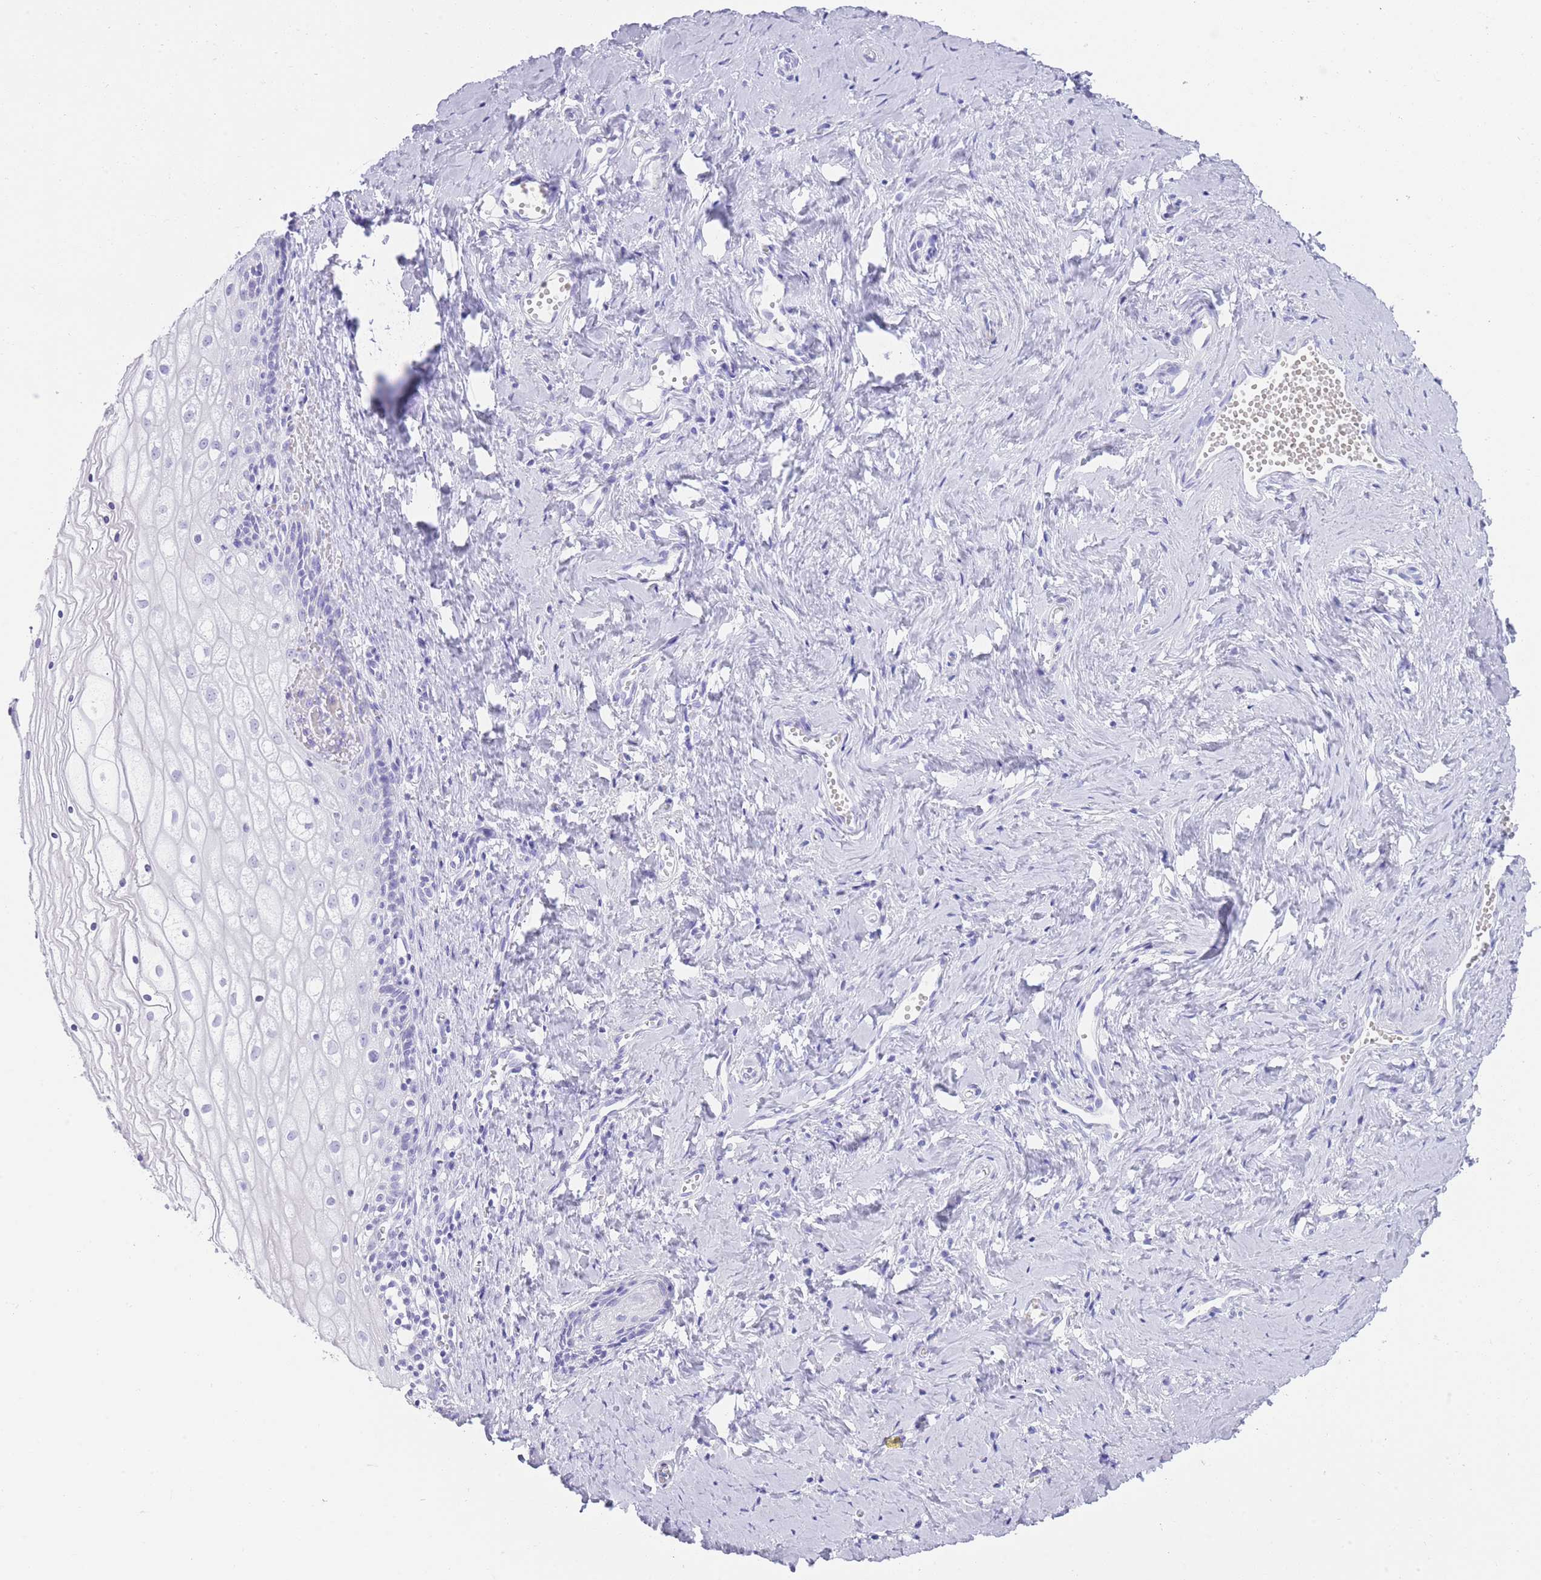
{"staining": {"intensity": "negative", "quantity": "none", "location": "none"}, "tissue": "vagina", "cell_type": "Squamous epithelial cells", "image_type": "normal", "snomed": [{"axis": "morphology", "description": "Normal tissue, NOS"}, {"axis": "topography", "description": "Vagina"}], "caption": "A photomicrograph of vagina stained for a protein exhibits no brown staining in squamous epithelial cells. (Brightfield microscopy of DAB immunohistochemistry at high magnification).", "gene": "ELOA2", "patient": {"sex": "female", "age": 59}}